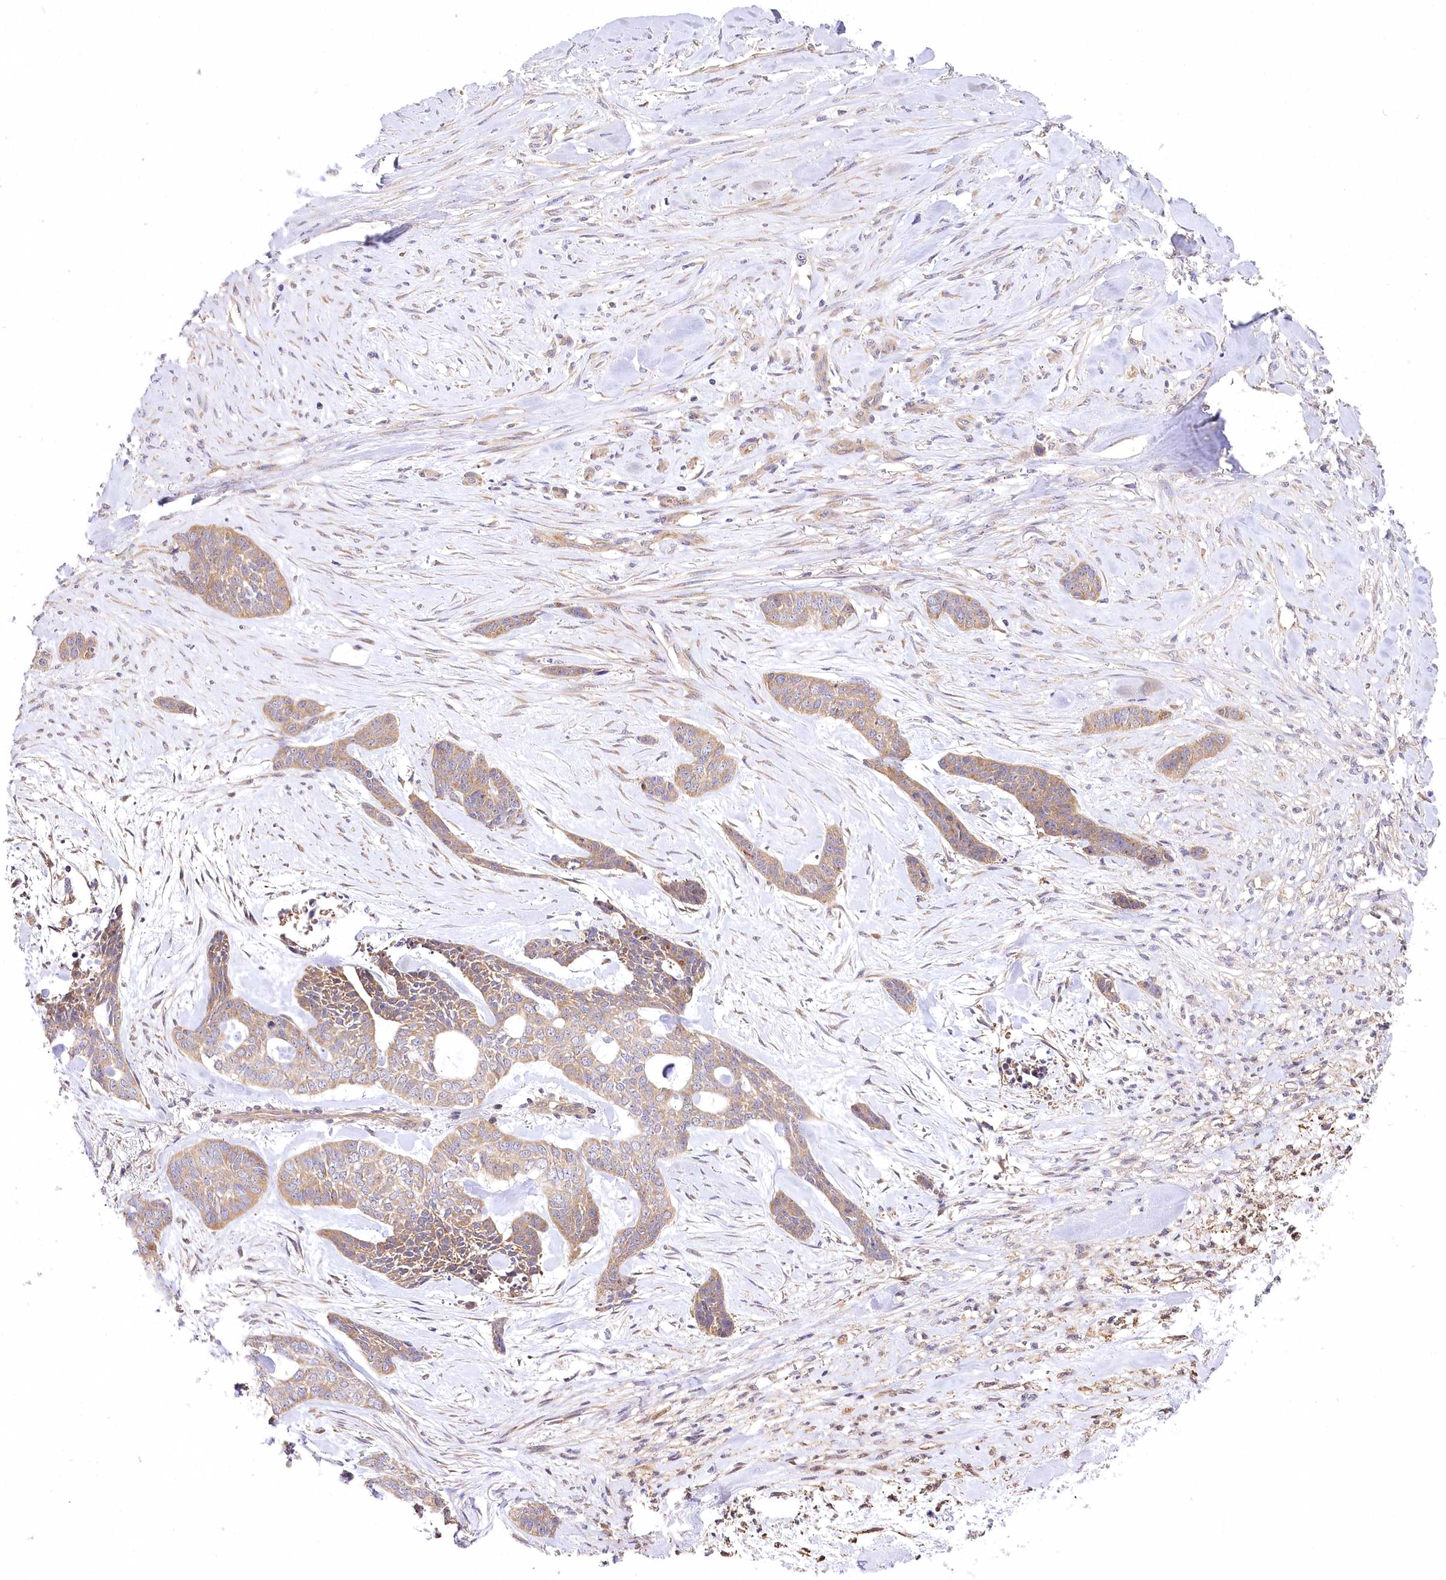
{"staining": {"intensity": "moderate", "quantity": ">75%", "location": "cytoplasmic/membranous"}, "tissue": "skin cancer", "cell_type": "Tumor cells", "image_type": "cancer", "snomed": [{"axis": "morphology", "description": "Basal cell carcinoma"}, {"axis": "topography", "description": "Skin"}], "caption": "The immunohistochemical stain highlights moderate cytoplasmic/membranous positivity in tumor cells of basal cell carcinoma (skin) tissue.", "gene": "PYROXD1", "patient": {"sex": "female", "age": 64}}